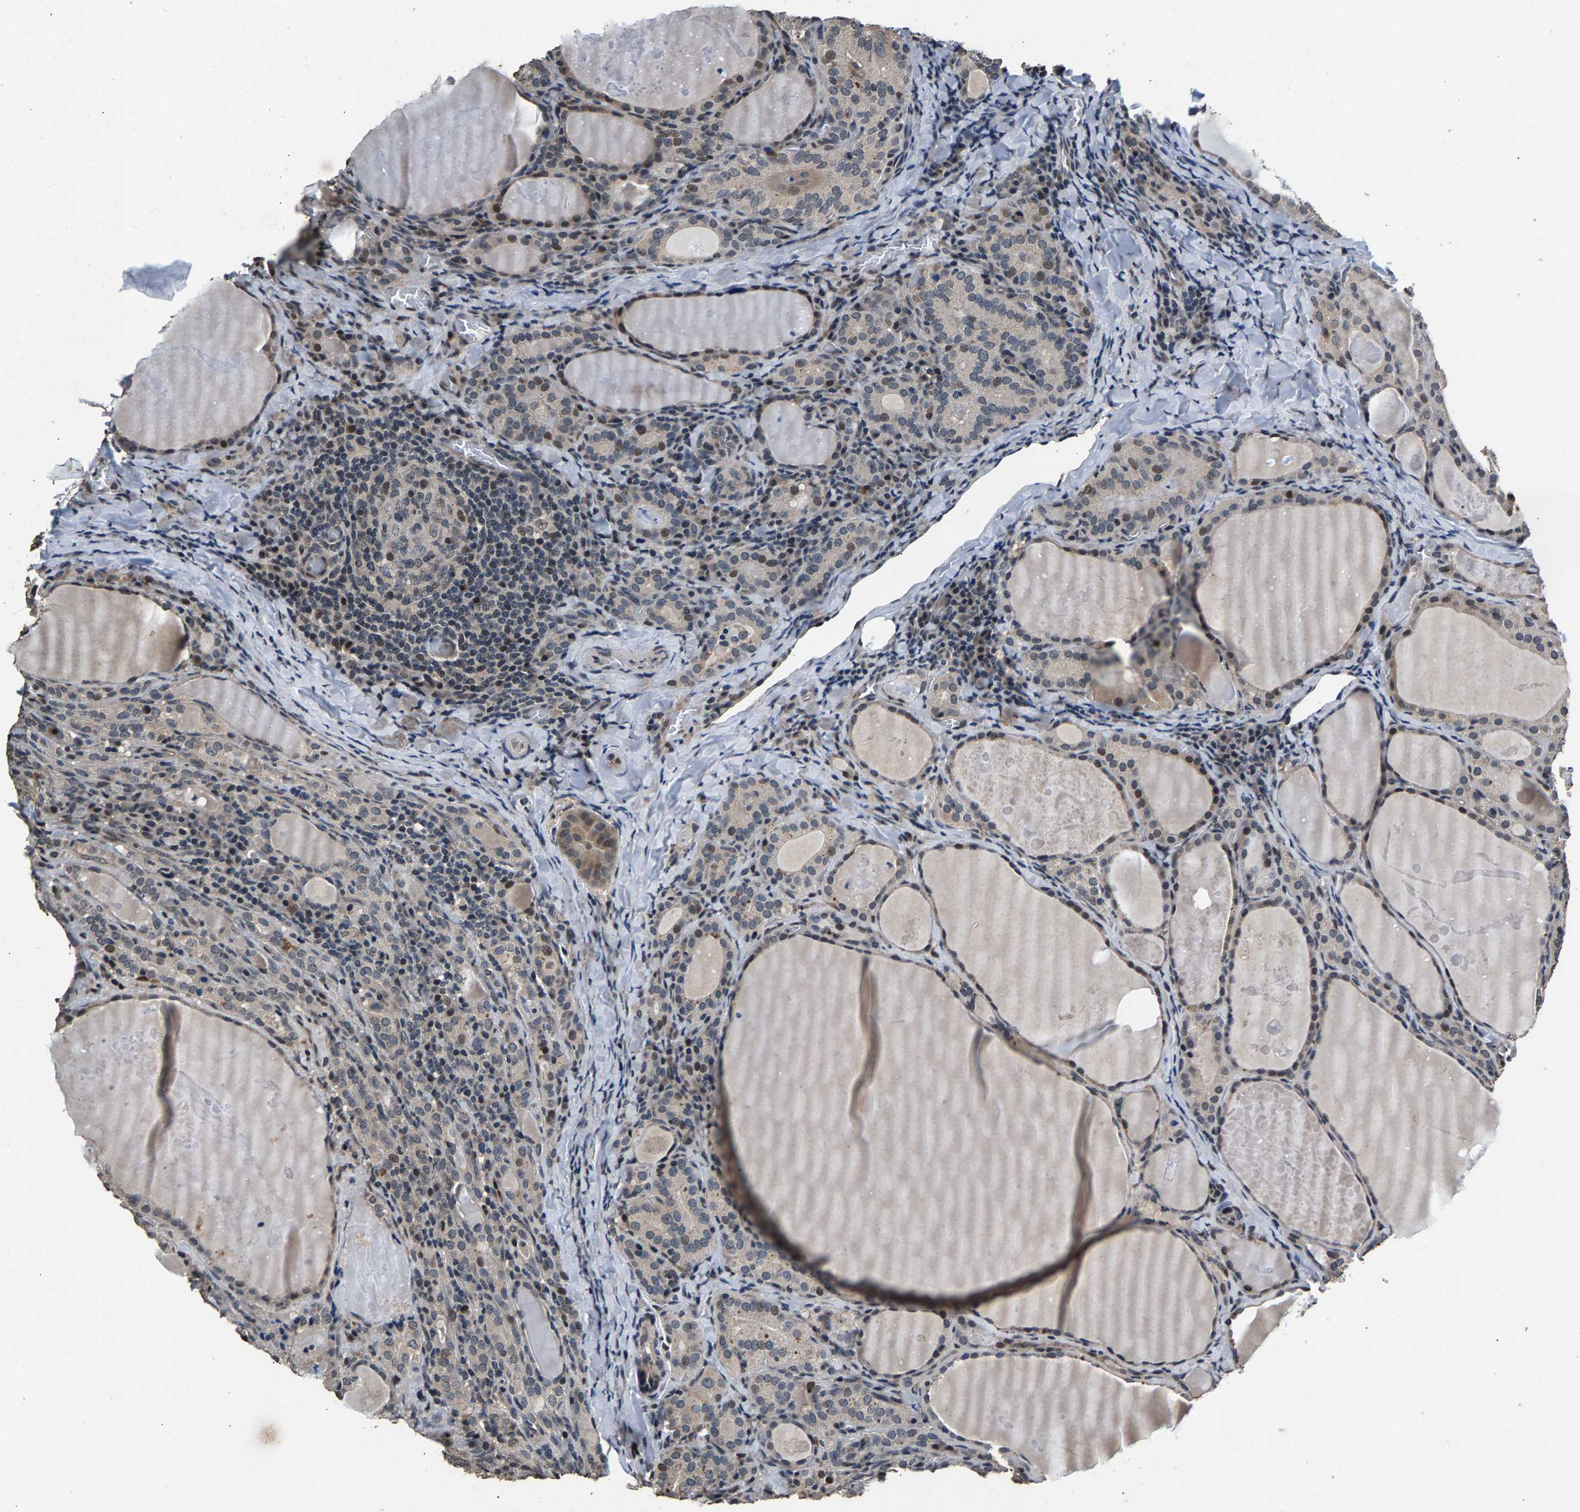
{"staining": {"intensity": "moderate", "quantity": "<25%", "location": "nuclear"}, "tissue": "thyroid cancer", "cell_type": "Tumor cells", "image_type": "cancer", "snomed": [{"axis": "morphology", "description": "Papillary adenocarcinoma, NOS"}, {"axis": "topography", "description": "Thyroid gland"}], "caption": "Immunohistochemical staining of papillary adenocarcinoma (thyroid) exhibits low levels of moderate nuclear protein staining in approximately <25% of tumor cells. The staining is performed using DAB (3,3'-diaminobenzidine) brown chromogen to label protein expression. The nuclei are counter-stained blue using hematoxylin.", "gene": "RBM33", "patient": {"sex": "female", "age": 42}}